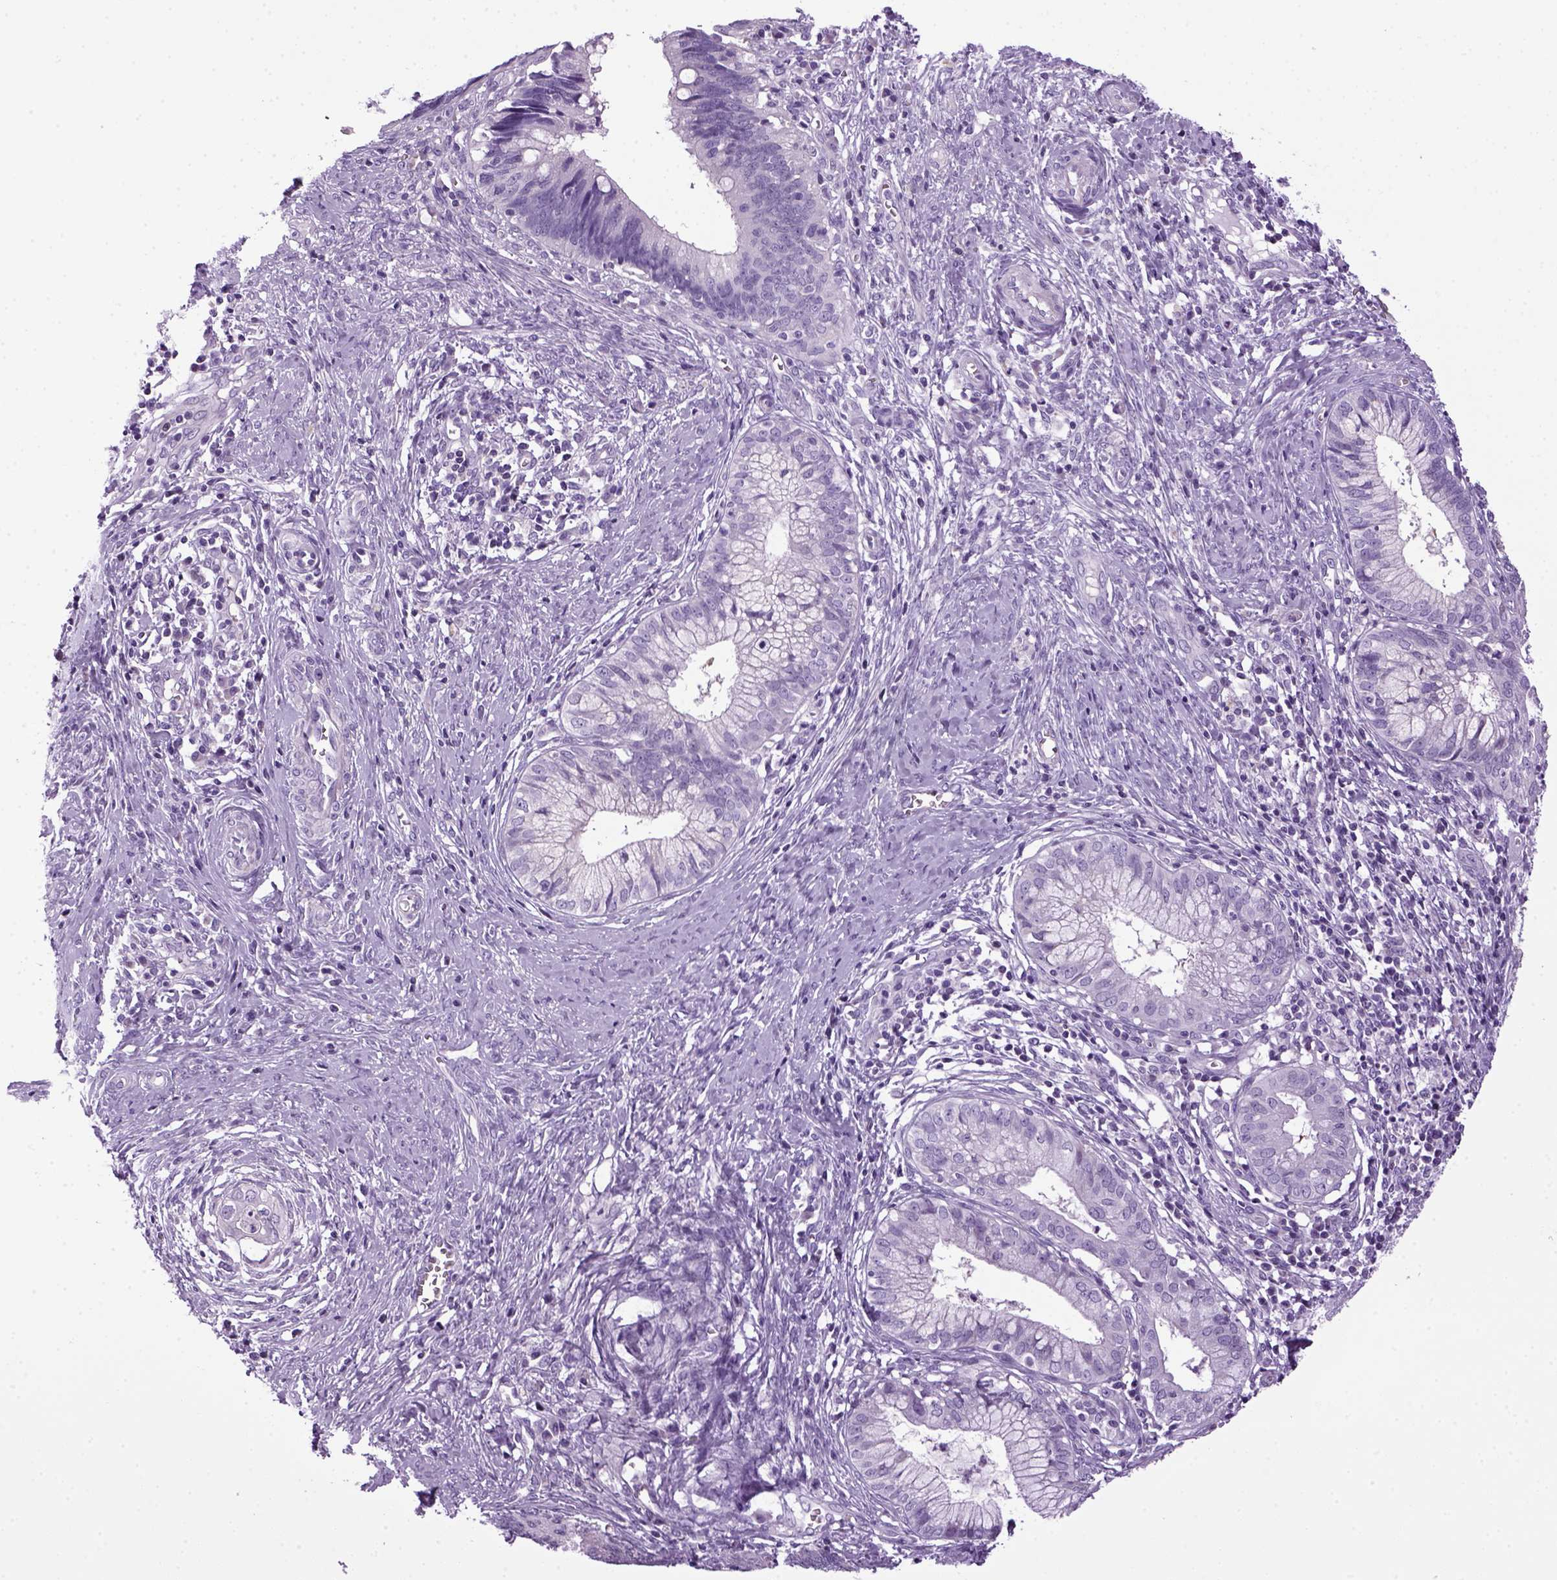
{"staining": {"intensity": "negative", "quantity": "none", "location": "none"}, "tissue": "cervical cancer", "cell_type": "Tumor cells", "image_type": "cancer", "snomed": [{"axis": "morphology", "description": "Adenocarcinoma, NOS"}, {"axis": "topography", "description": "Cervix"}], "caption": "This is an IHC histopathology image of human cervical adenocarcinoma. There is no staining in tumor cells.", "gene": "HMCN2", "patient": {"sex": "female", "age": 42}}